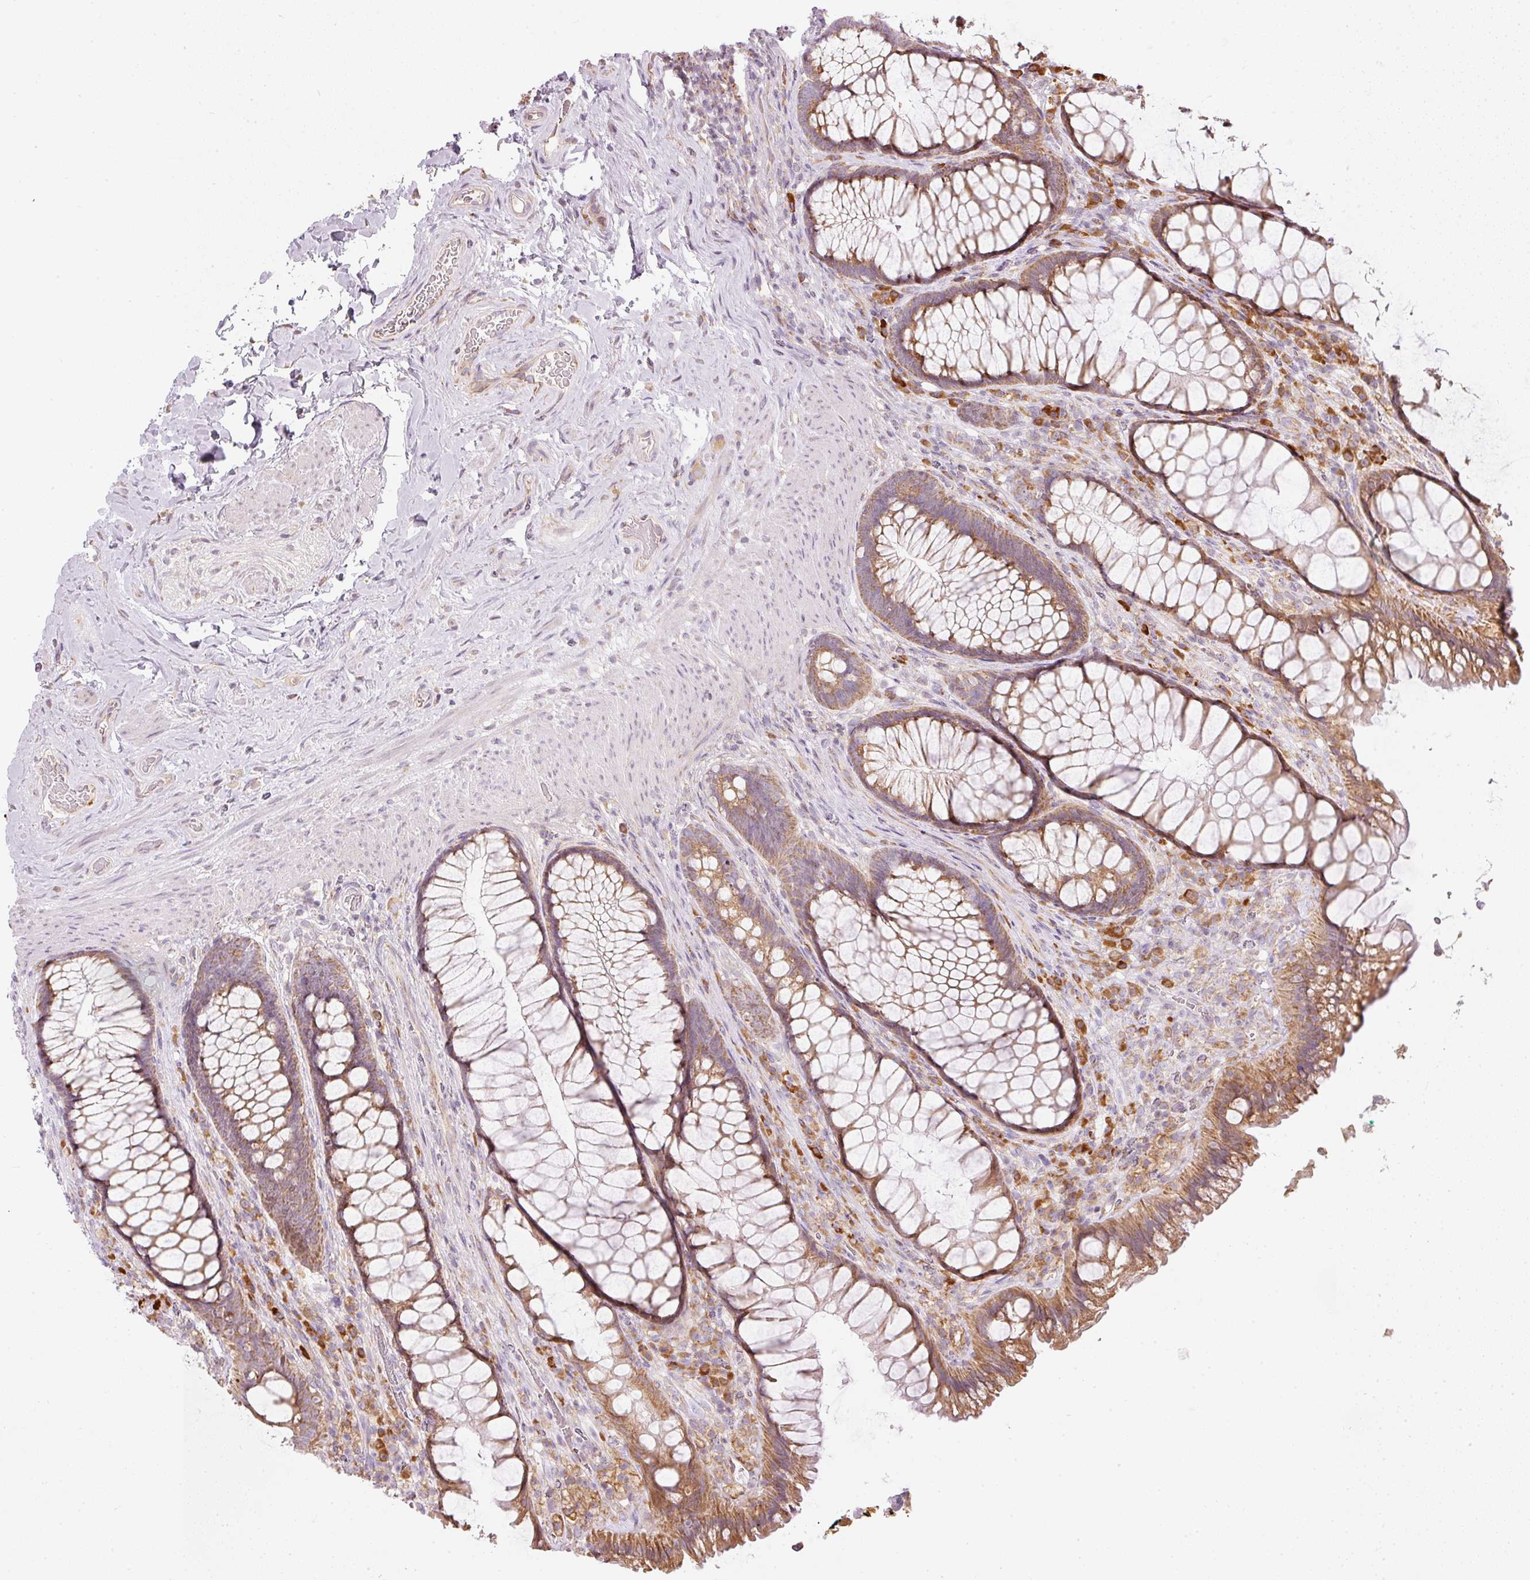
{"staining": {"intensity": "moderate", "quantity": ">75%", "location": "cytoplasmic/membranous"}, "tissue": "rectum", "cell_type": "Glandular cells", "image_type": "normal", "snomed": [{"axis": "morphology", "description": "Normal tissue, NOS"}, {"axis": "topography", "description": "Rectum"}], "caption": "About >75% of glandular cells in unremarkable human rectum show moderate cytoplasmic/membranous protein positivity as visualized by brown immunohistochemical staining.", "gene": "MORN4", "patient": {"sex": "male", "age": 53}}